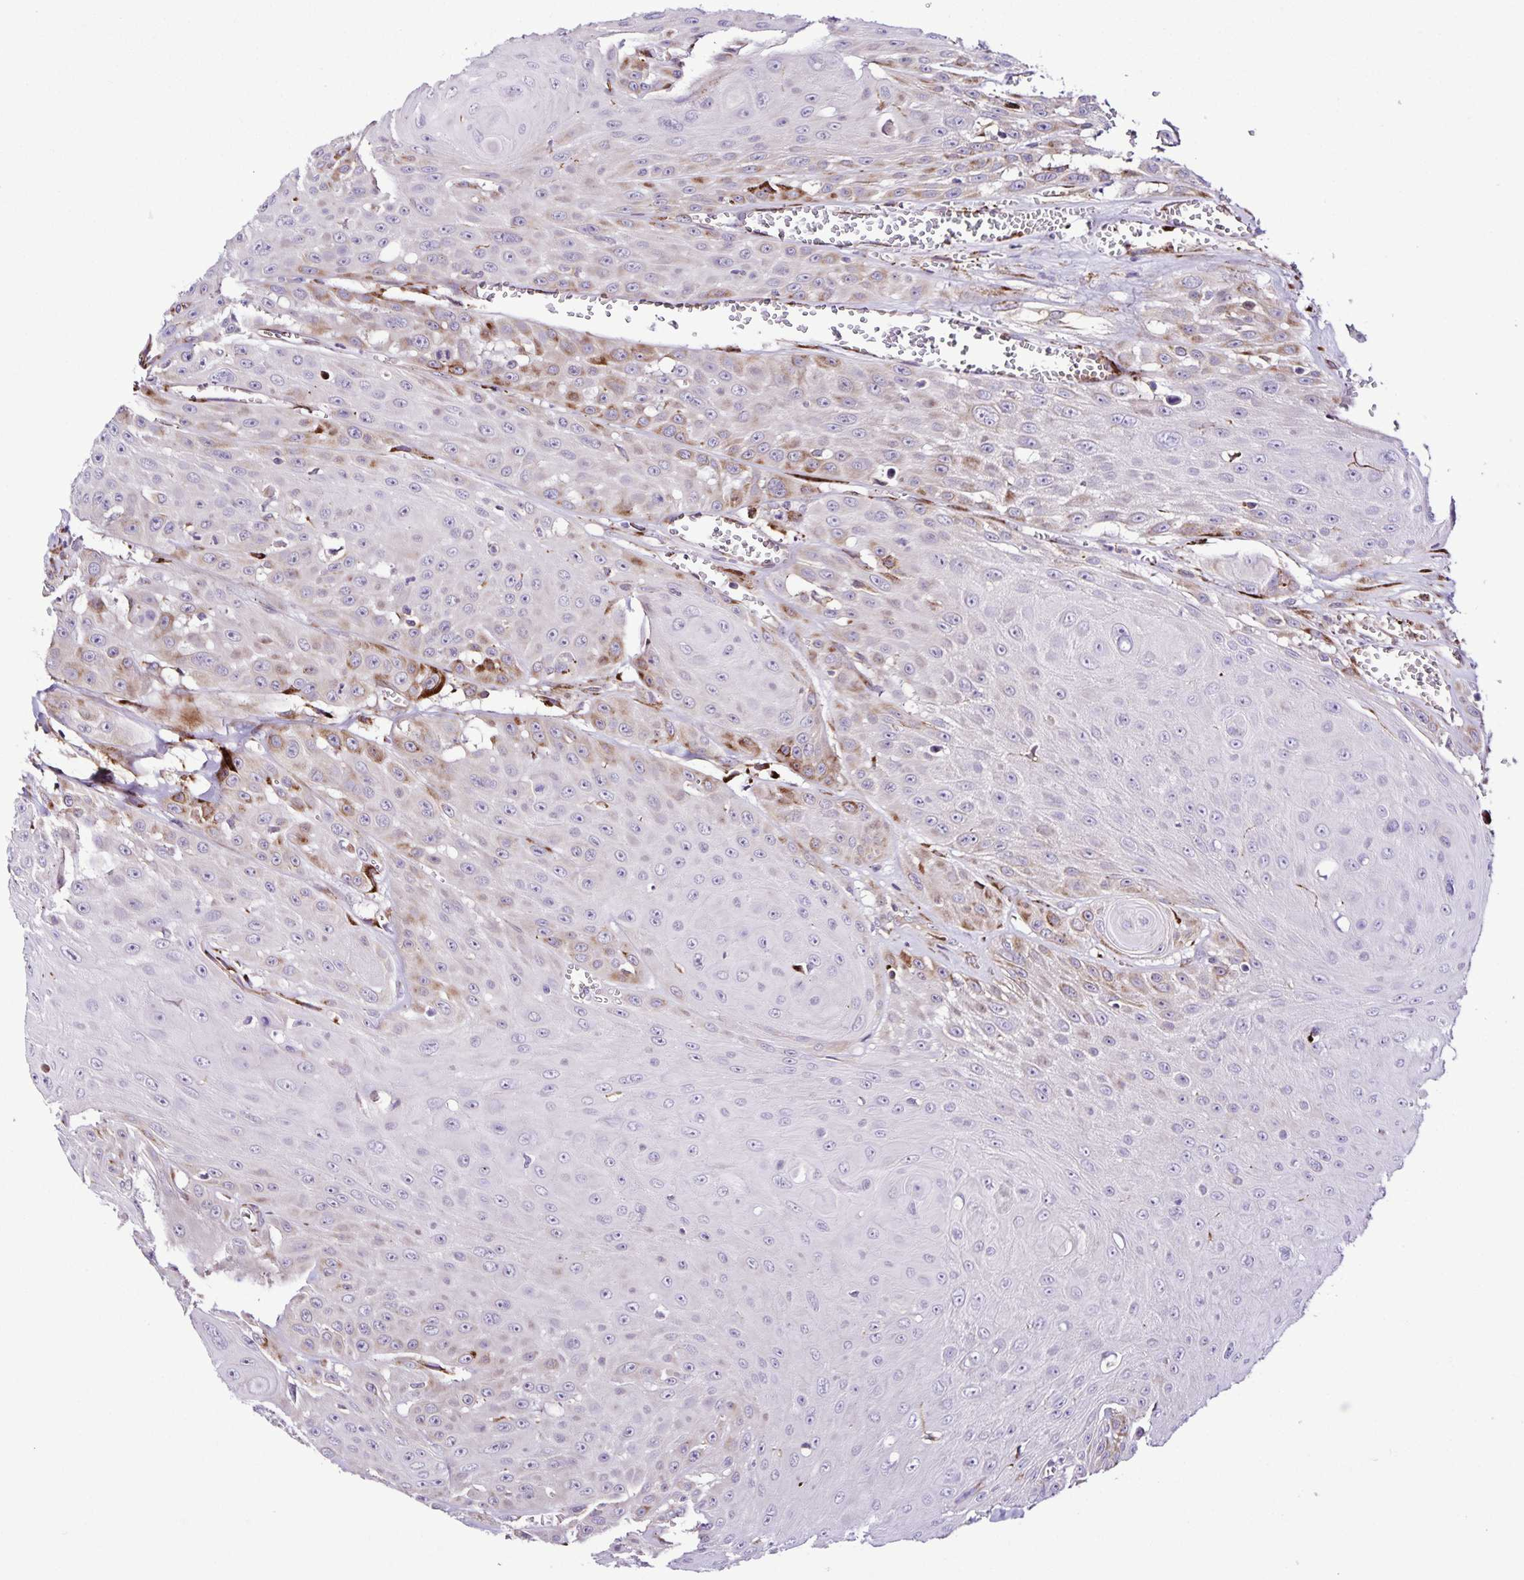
{"staining": {"intensity": "weak", "quantity": "<25%", "location": "cytoplasmic/membranous"}, "tissue": "head and neck cancer", "cell_type": "Tumor cells", "image_type": "cancer", "snomed": [{"axis": "morphology", "description": "Squamous cell carcinoma, NOS"}, {"axis": "topography", "description": "Oral tissue"}, {"axis": "topography", "description": "Head-Neck"}], "caption": "DAB immunohistochemical staining of squamous cell carcinoma (head and neck) shows no significant expression in tumor cells.", "gene": "OSBPL5", "patient": {"sex": "male", "age": 81}}